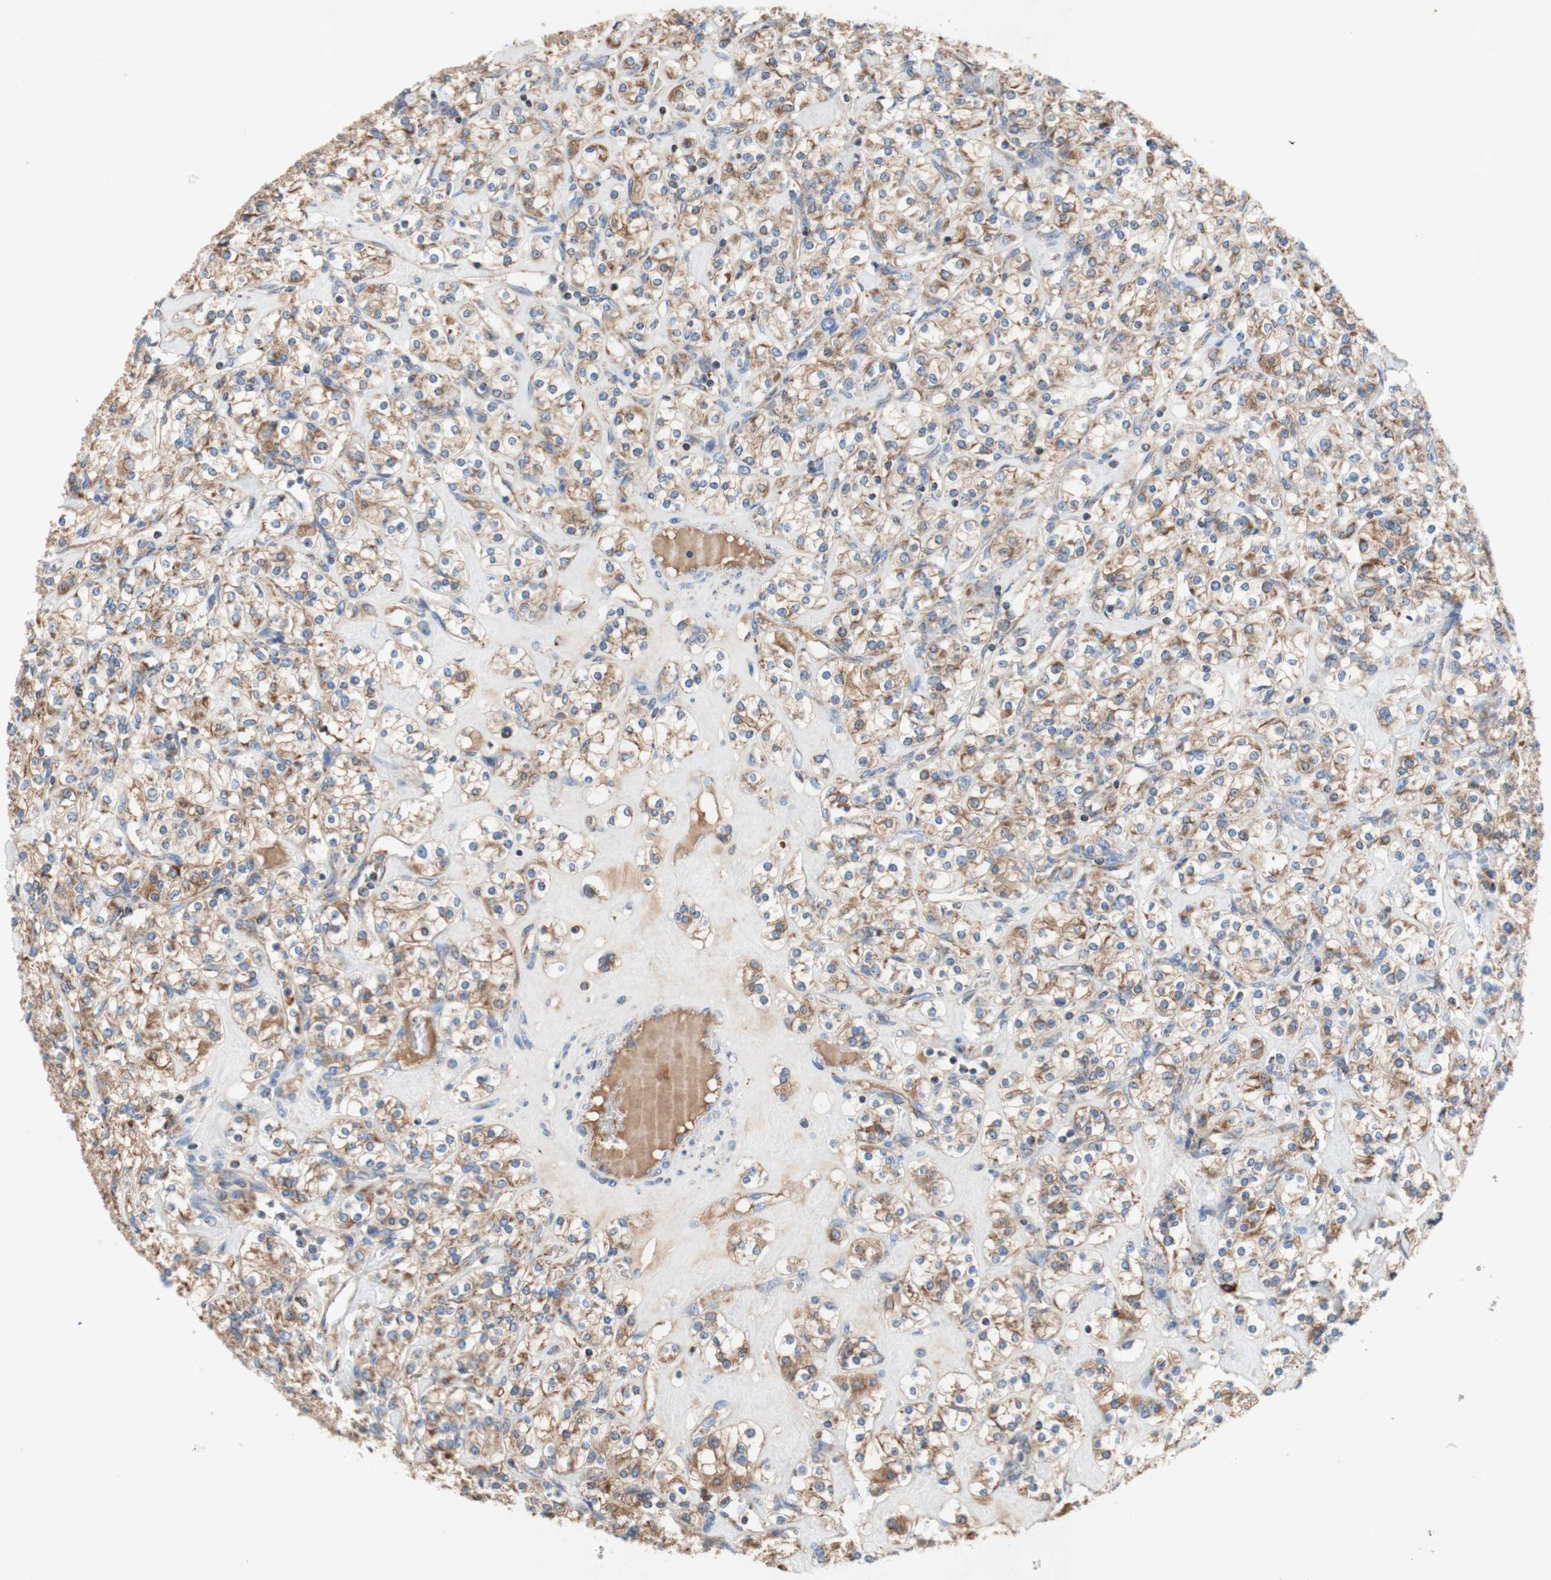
{"staining": {"intensity": "weak", "quantity": ">75%", "location": "cytoplasmic/membranous"}, "tissue": "renal cancer", "cell_type": "Tumor cells", "image_type": "cancer", "snomed": [{"axis": "morphology", "description": "Adenocarcinoma, NOS"}, {"axis": "topography", "description": "Kidney"}], "caption": "About >75% of tumor cells in human renal cancer (adenocarcinoma) exhibit weak cytoplasmic/membranous protein staining as visualized by brown immunohistochemical staining.", "gene": "SDHB", "patient": {"sex": "male", "age": 77}}